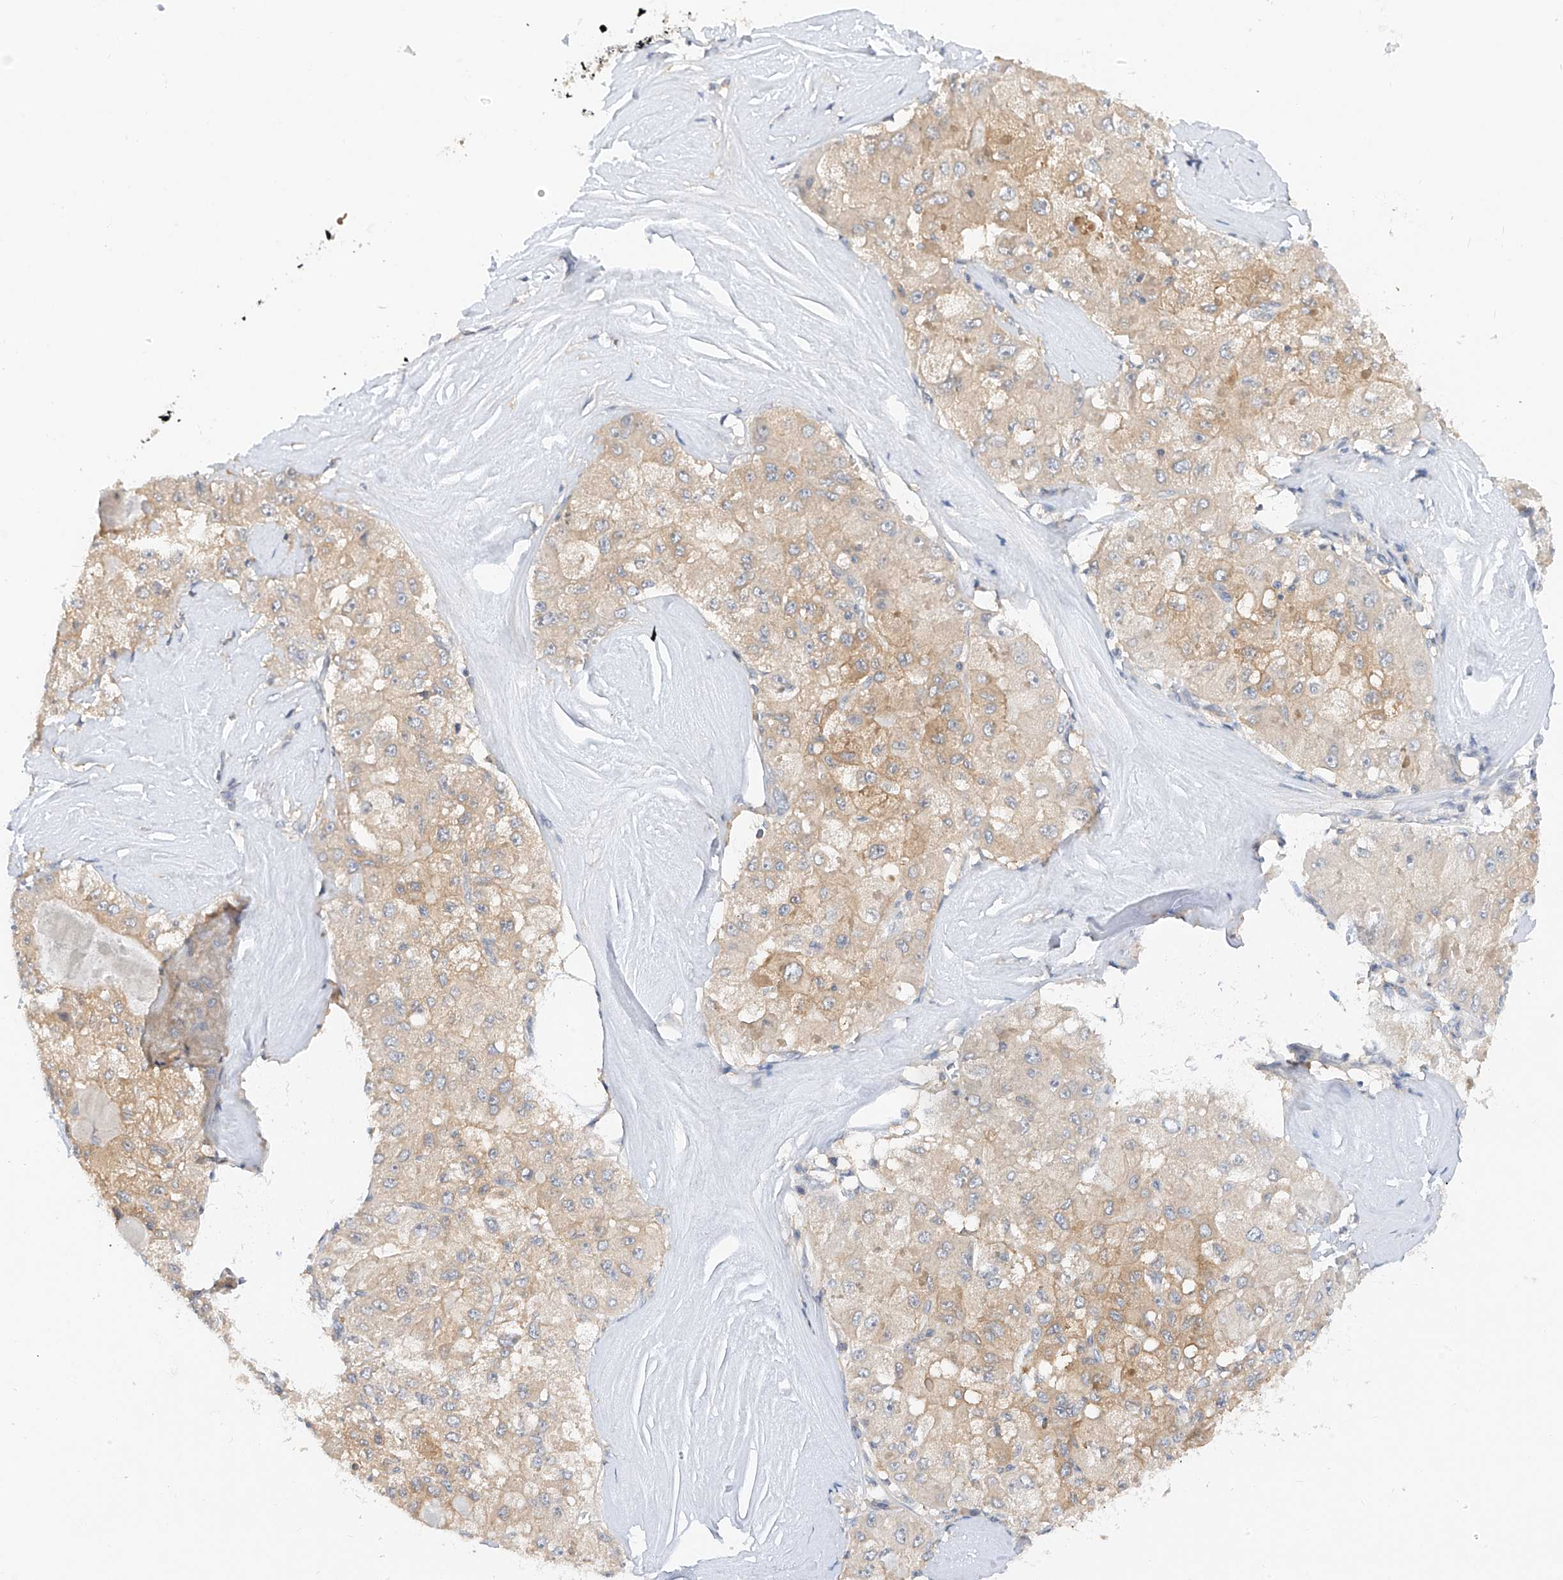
{"staining": {"intensity": "moderate", "quantity": "25%-75%", "location": "cytoplasmic/membranous"}, "tissue": "liver cancer", "cell_type": "Tumor cells", "image_type": "cancer", "snomed": [{"axis": "morphology", "description": "Carcinoma, Hepatocellular, NOS"}, {"axis": "topography", "description": "Liver"}], "caption": "A medium amount of moderate cytoplasmic/membranous positivity is present in about 25%-75% of tumor cells in liver cancer (hepatocellular carcinoma) tissue. (DAB IHC, brown staining for protein, blue staining for nuclei).", "gene": "PPA2", "patient": {"sex": "male", "age": 80}}